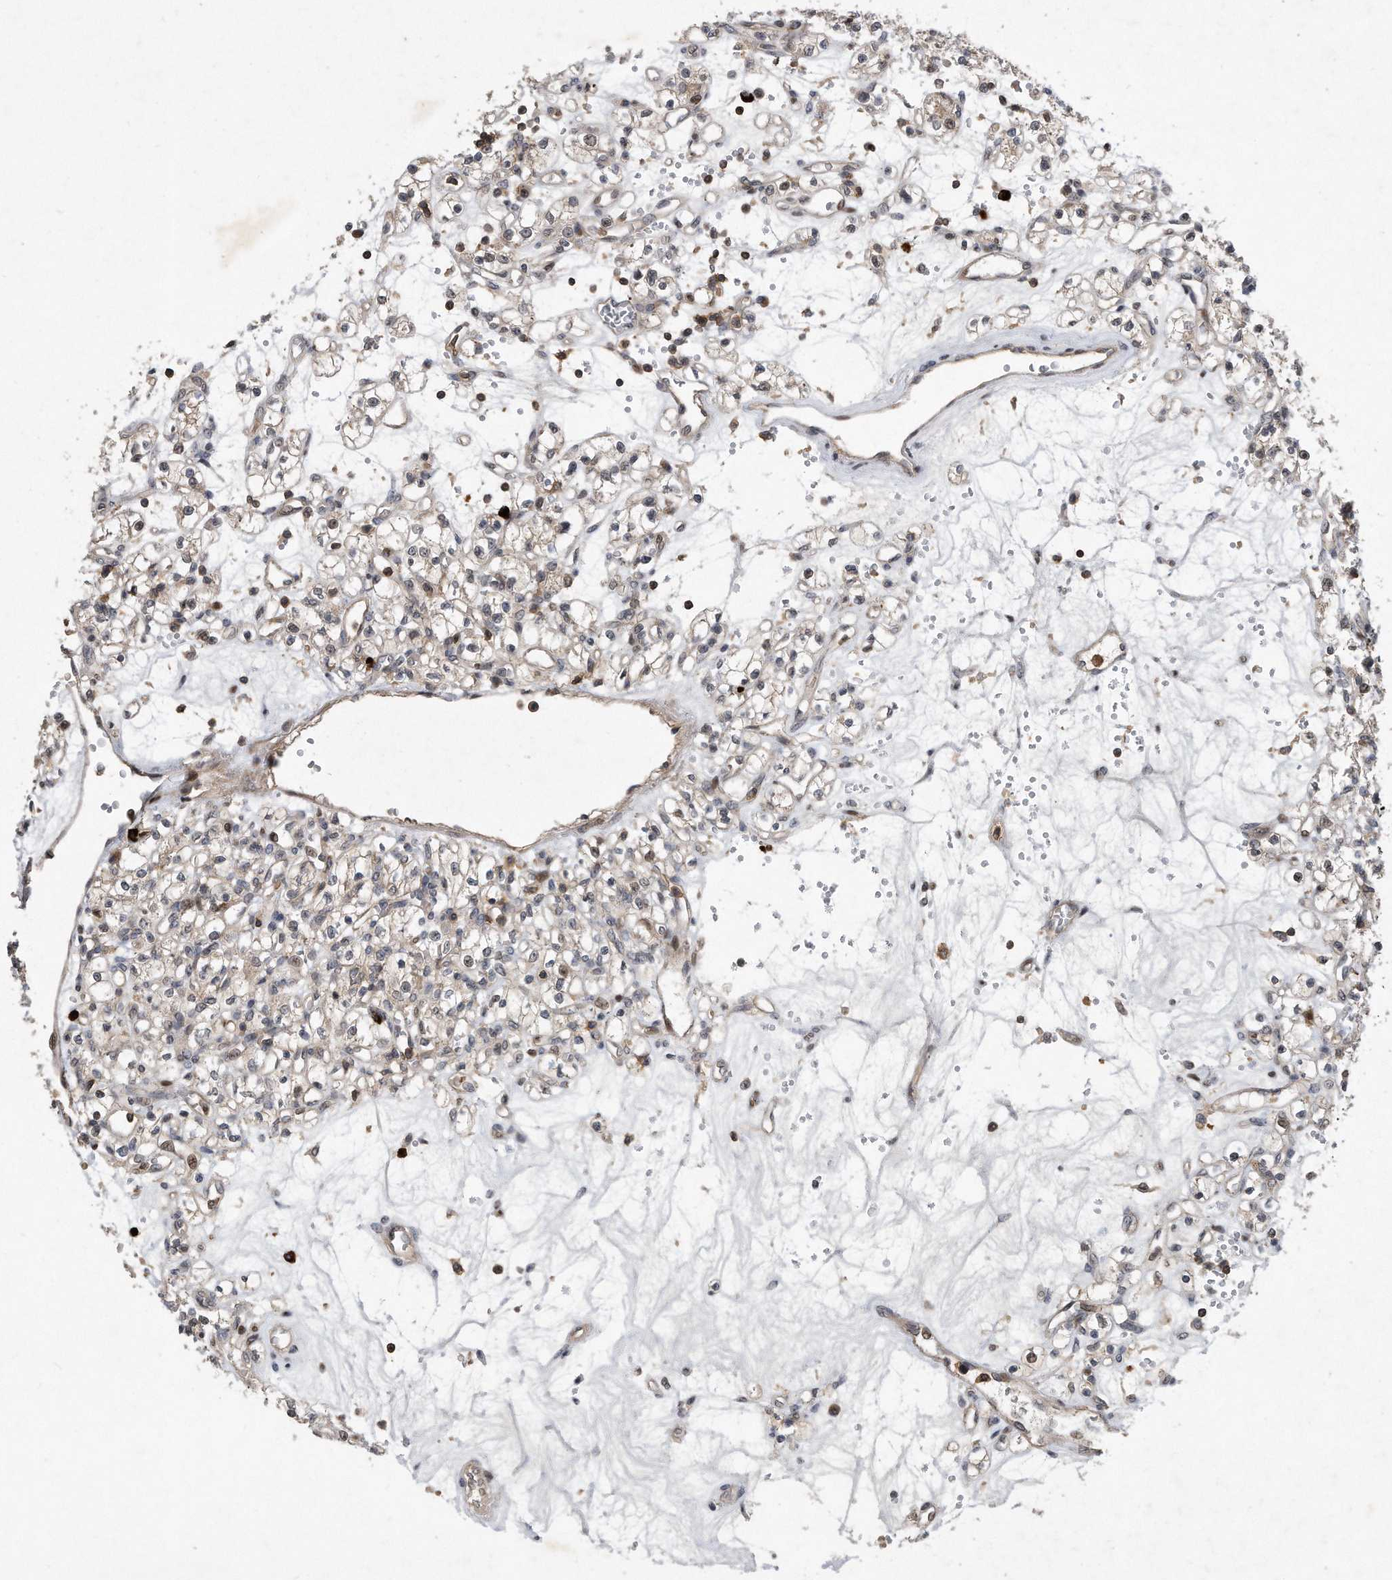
{"staining": {"intensity": "weak", "quantity": "25%-75%", "location": "cytoplasmic/membranous,nuclear"}, "tissue": "renal cancer", "cell_type": "Tumor cells", "image_type": "cancer", "snomed": [{"axis": "morphology", "description": "Adenocarcinoma, NOS"}, {"axis": "topography", "description": "Kidney"}], "caption": "Immunohistochemistry of human renal cancer reveals low levels of weak cytoplasmic/membranous and nuclear positivity in about 25%-75% of tumor cells.", "gene": "PGBD2", "patient": {"sex": "female", "age": 59}}